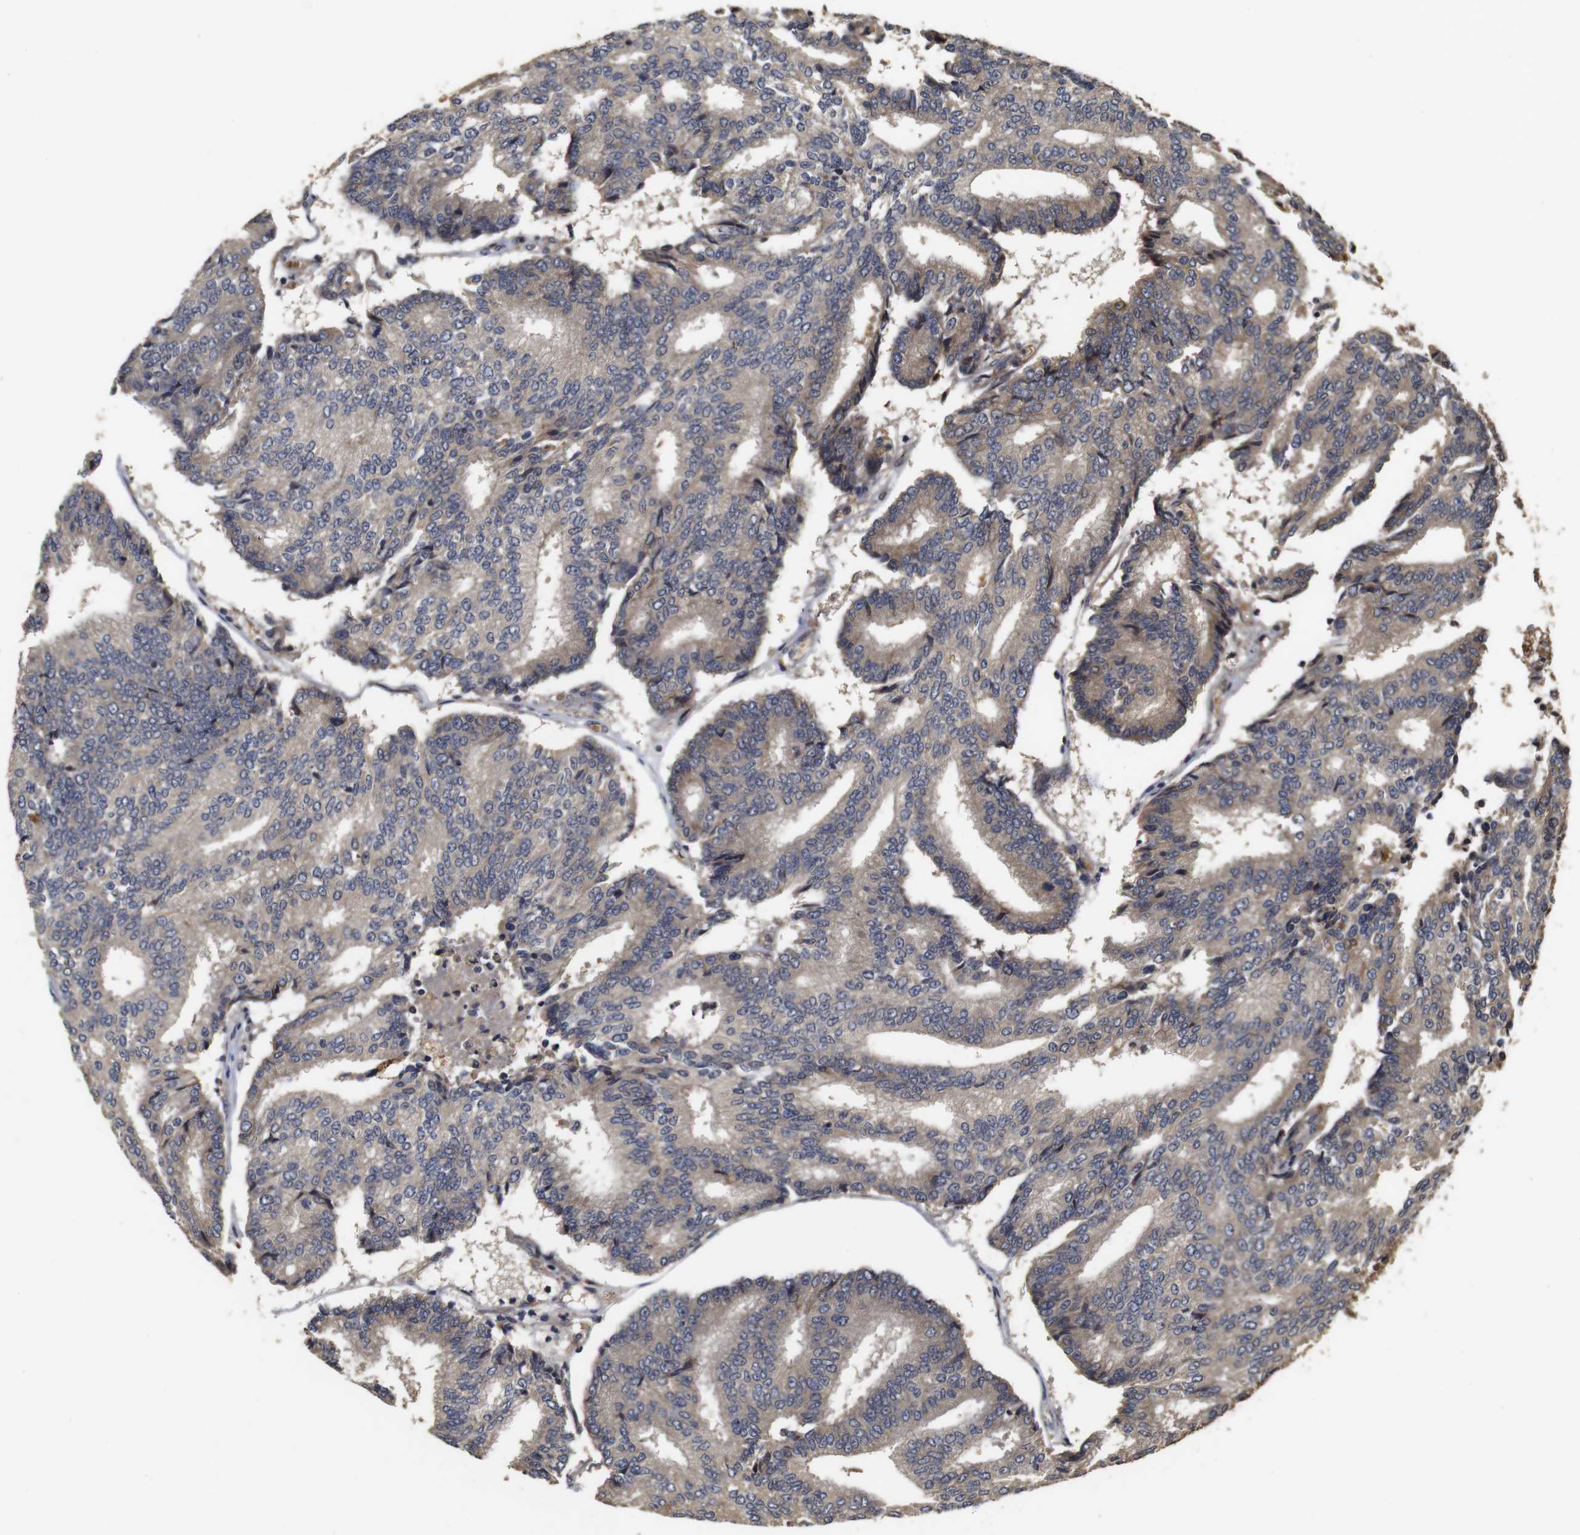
{"staining": {"intensity": "weak", "quantity": "25%-75%", "location": "cytoplasmic/membranous"}, "tissue": "prostate cancer", "cell_type": "Tumor cells", "image_type": "cancer", "snomed": [{"axis": "morphology", "description": "Adenocarcinoma, High grade"}, {"axis": "topography", "description": "Prostate"}], "caption": "A brown stain shows weak cytoplasmic/membranous positivity of a protein in high-grade adenocarcinoma (prostate) tumor cells.", "gene": "PTPN14", "patient": {"sex": "male", "age": 55}}